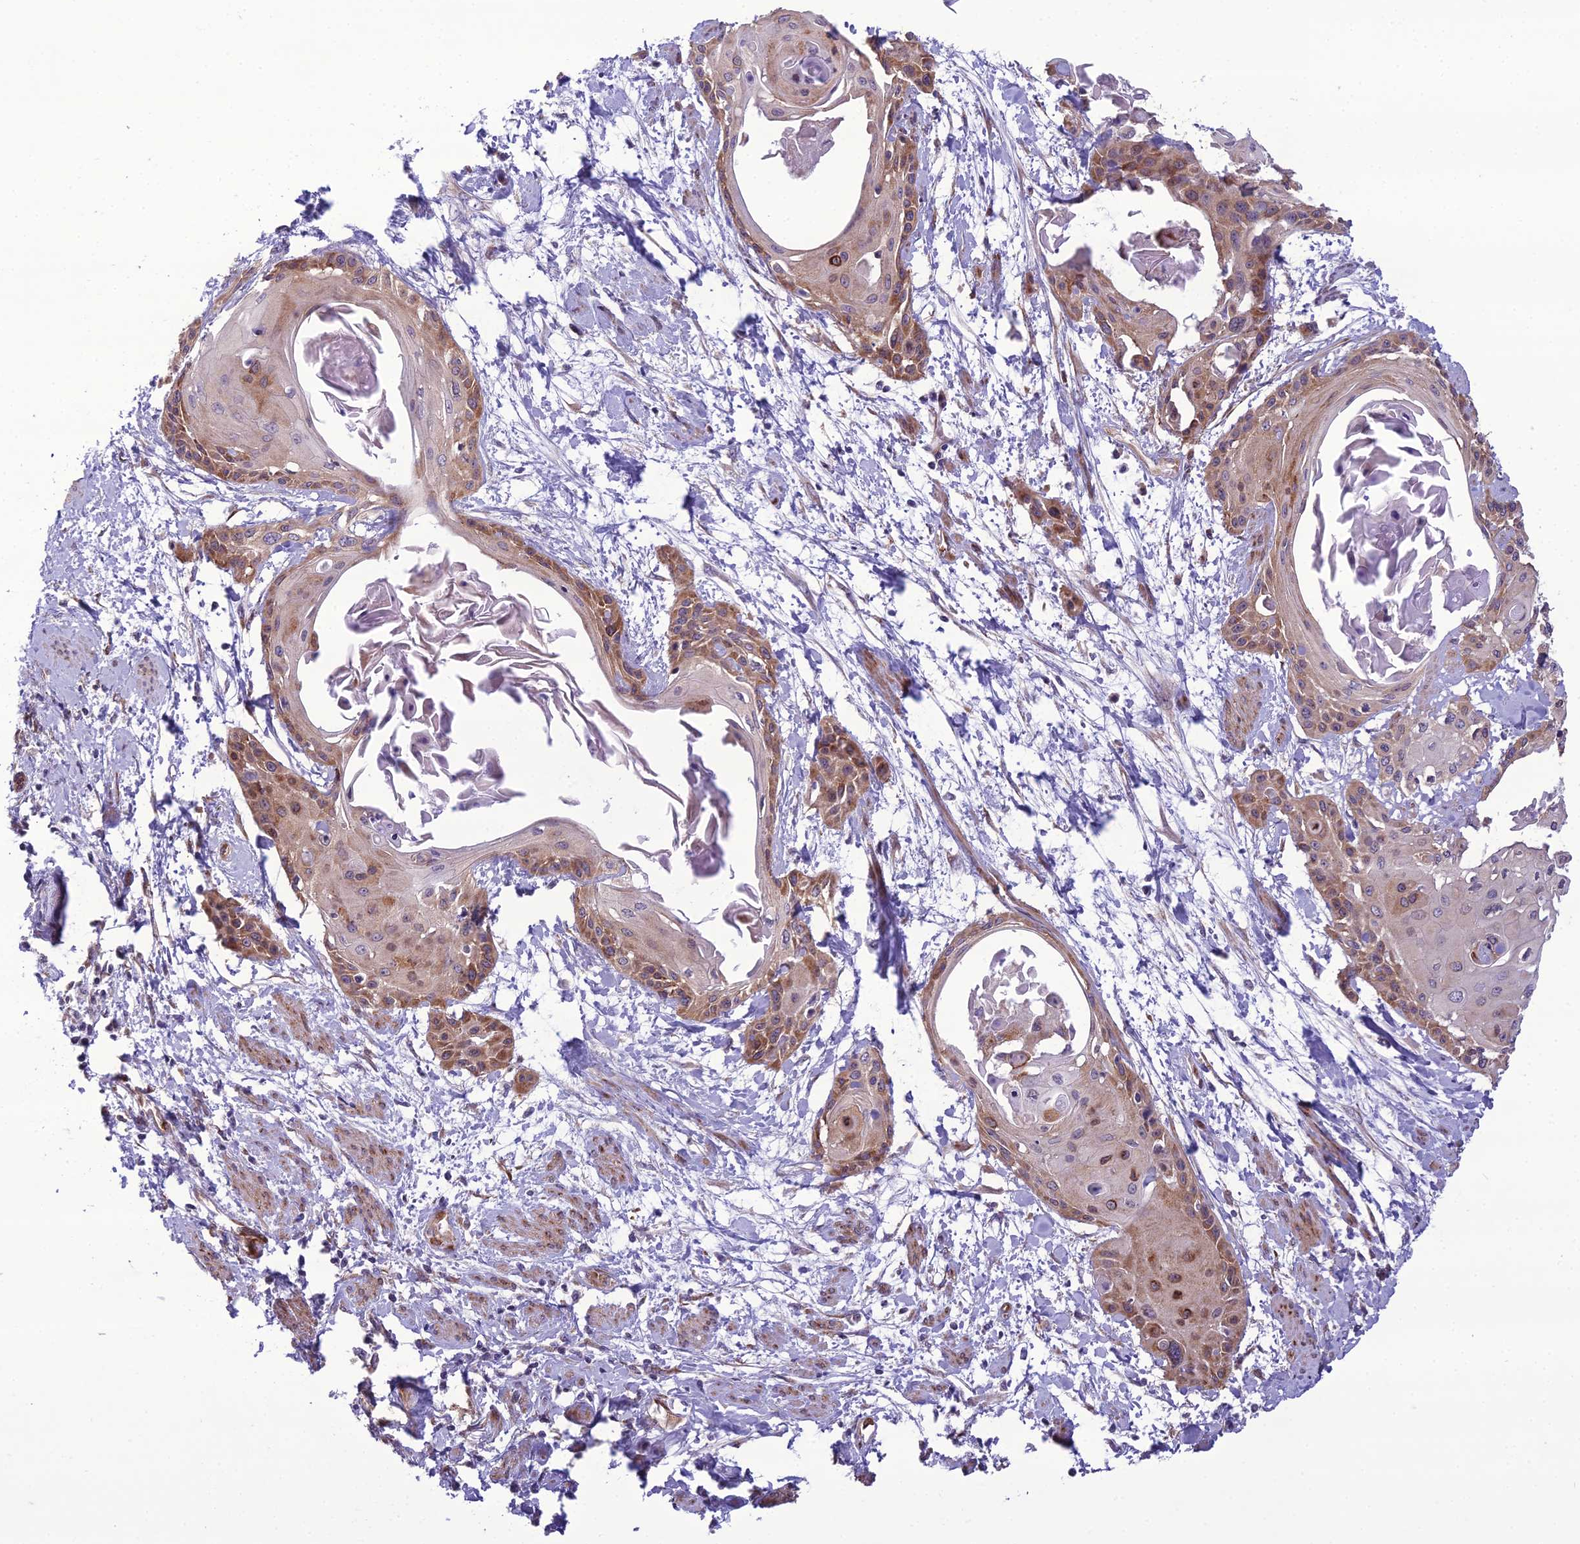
{"staining": {"intensity": "moderate", "quantity": "25%-75%", "location": "cytoplasmic/membranous"}, "tissue": "cervical cancer", "cell_type": "Tumor cells", "image_type": "cancer", "snomed": [{"axis": "morphology", "description": "Squamous cell carcinoma, NOS"}, {"axis": "topography", "description": "Cervix"}], "caption": "Protein expression analysis of human cervical cancer (squamous cell carcinoma) reveals moderate cytoplasmic/membranous expression in about 25%-75% of tumor cells. The staining was performed using DAB (3,3'-diaminobenzidine), with brown indicating positive protein expression. Nuclei are stained blue with hematoxylin.", "gene": "NODAL", "patient": {"sex": "female", "age": 57}}